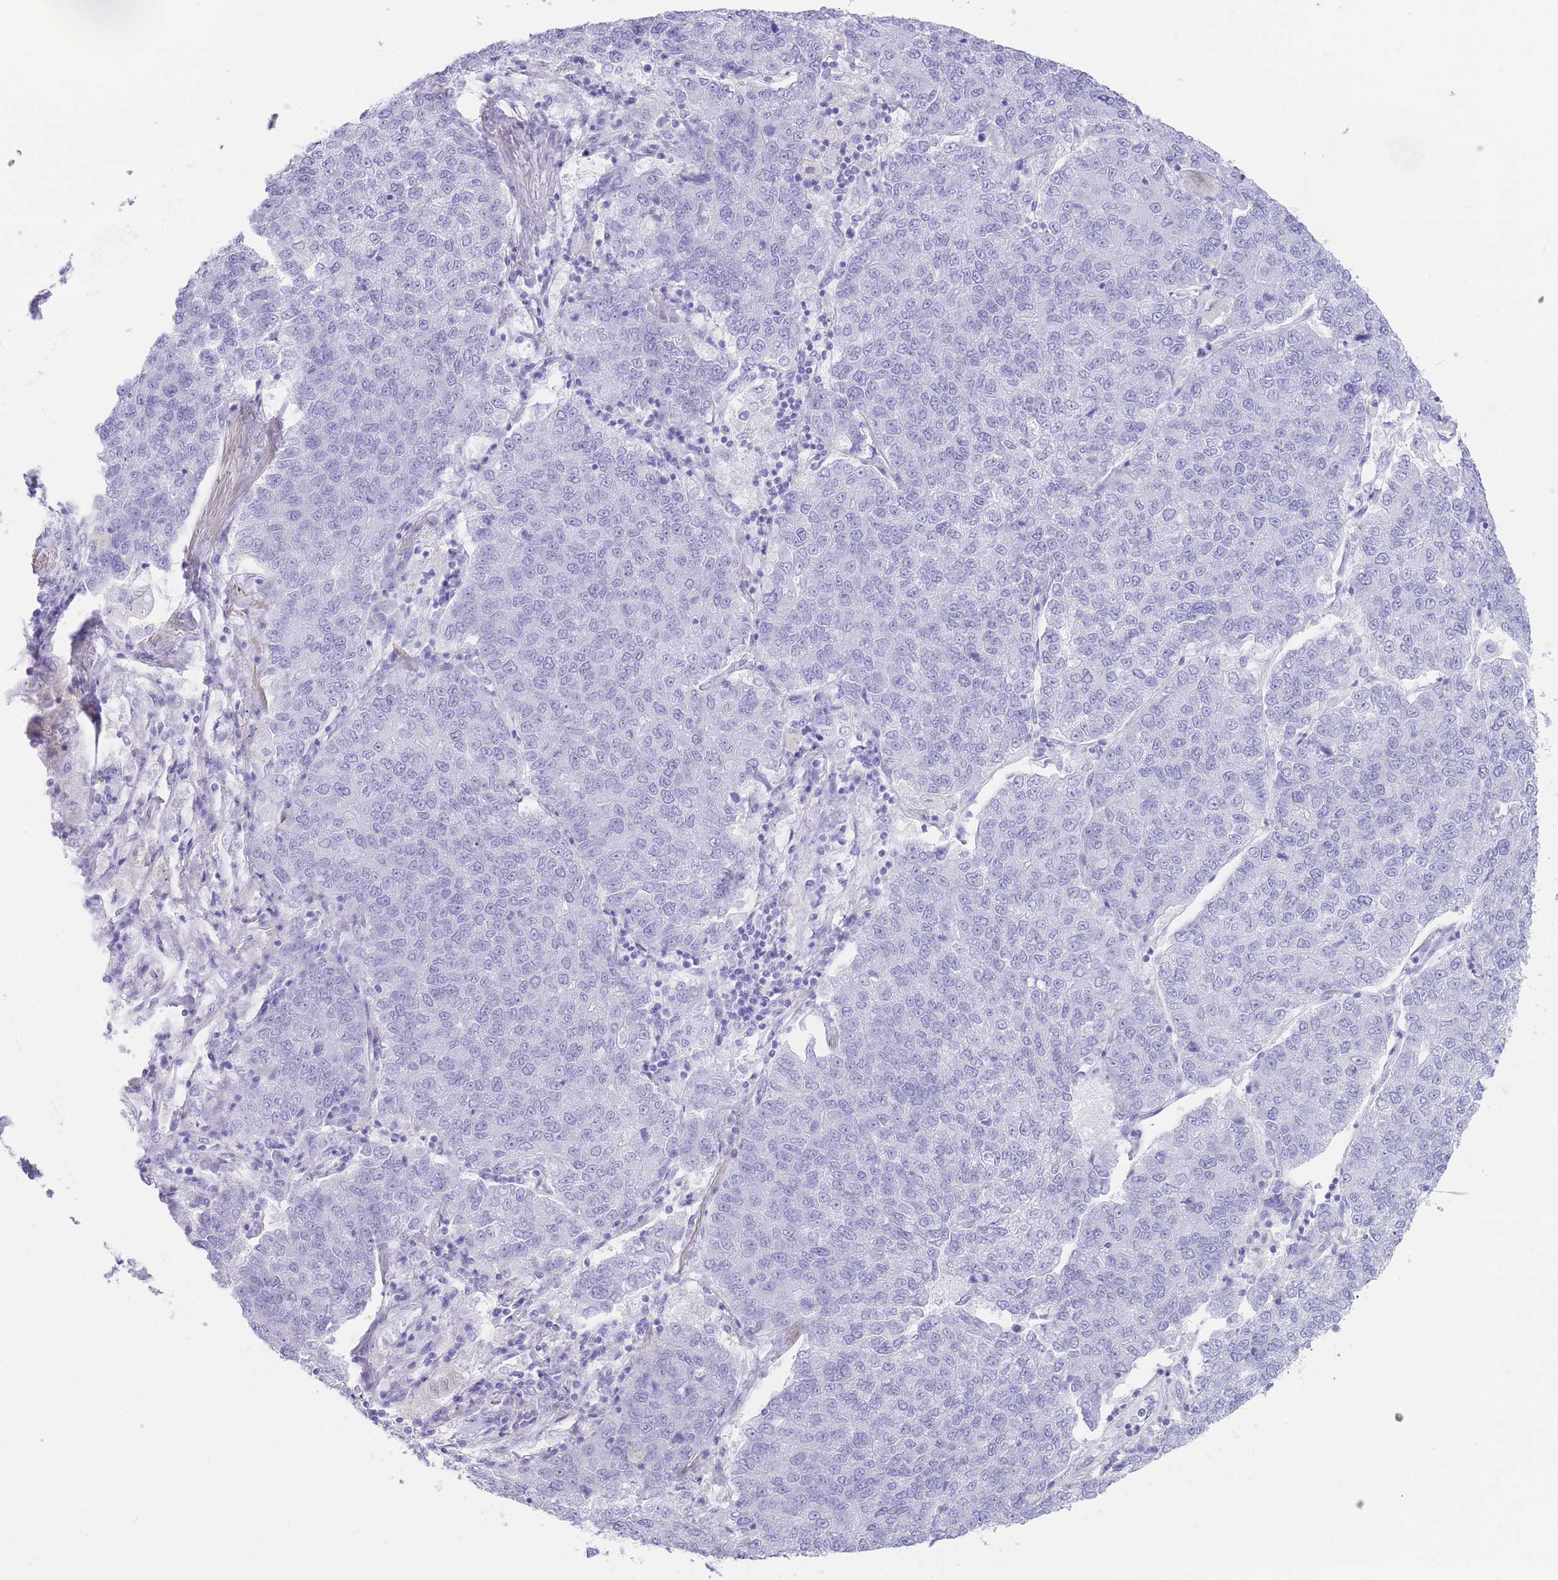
{"staining": {"intensity": "negative", "quantity": "none", "location": "none"}, "tissue": "lung cancer", "cell_type": "Tumor cells", "image_type": "cancer", "snomed": [{"axis": "morphology", "description": "Adenocarcinoma, NOS"}, {"axis": "topography", "description": "Lung"}], "caption": "There is no significant staining in tumor cells of adenocarcinoma (lung). The staining was performed using DAB (3,3'-diaminobenzidine) to visualize the protein expression in brown, while the nuclei were stained in blue with hematoxylin (Magnification: 20x).", "gene": "ELOA2", "patient": {"sex": "male", "age": 49}}